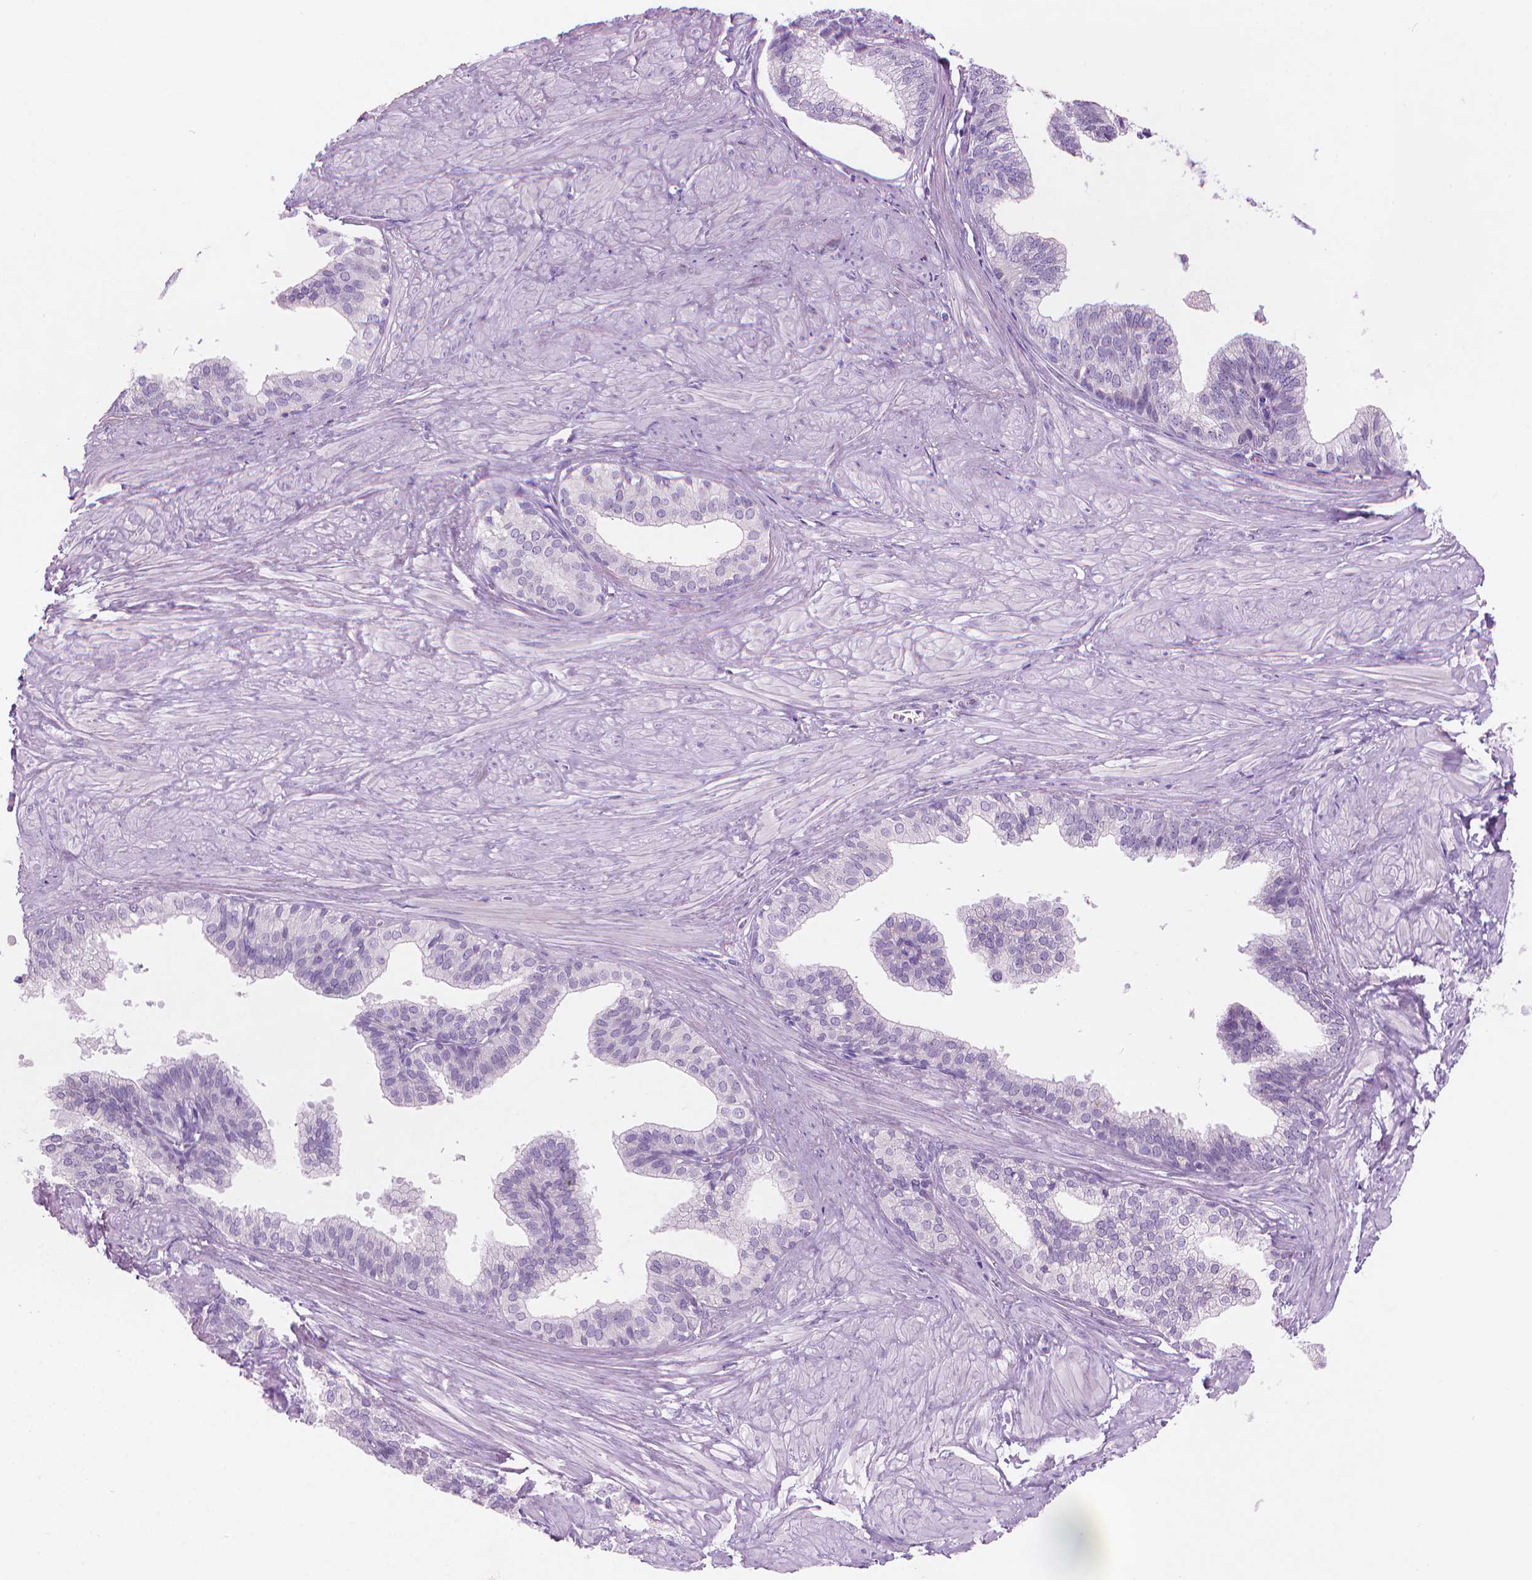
{"staining": {"intensity": "negative", "quantity": "none", "location": "none"}, "tissue": "prostate", "cell_type": "Glandular cells", "image_type": "normal", "snomed": [{"axis": "morphology", "description": "Normal tissue, NOS"}, {"axis": "topography", "description": "Prostate"}, {"axis": "topography", "description": "Peripheral nerve tissue"}], "caption": "Immunohistochemical staining of benign human prostate shows no significant staining in glandular cells. (Brightfield microscopy of DAB immunohistochemistry at high magnification).", "gene": "TTC29", "patient": {"sex": "male", "age": 55}}